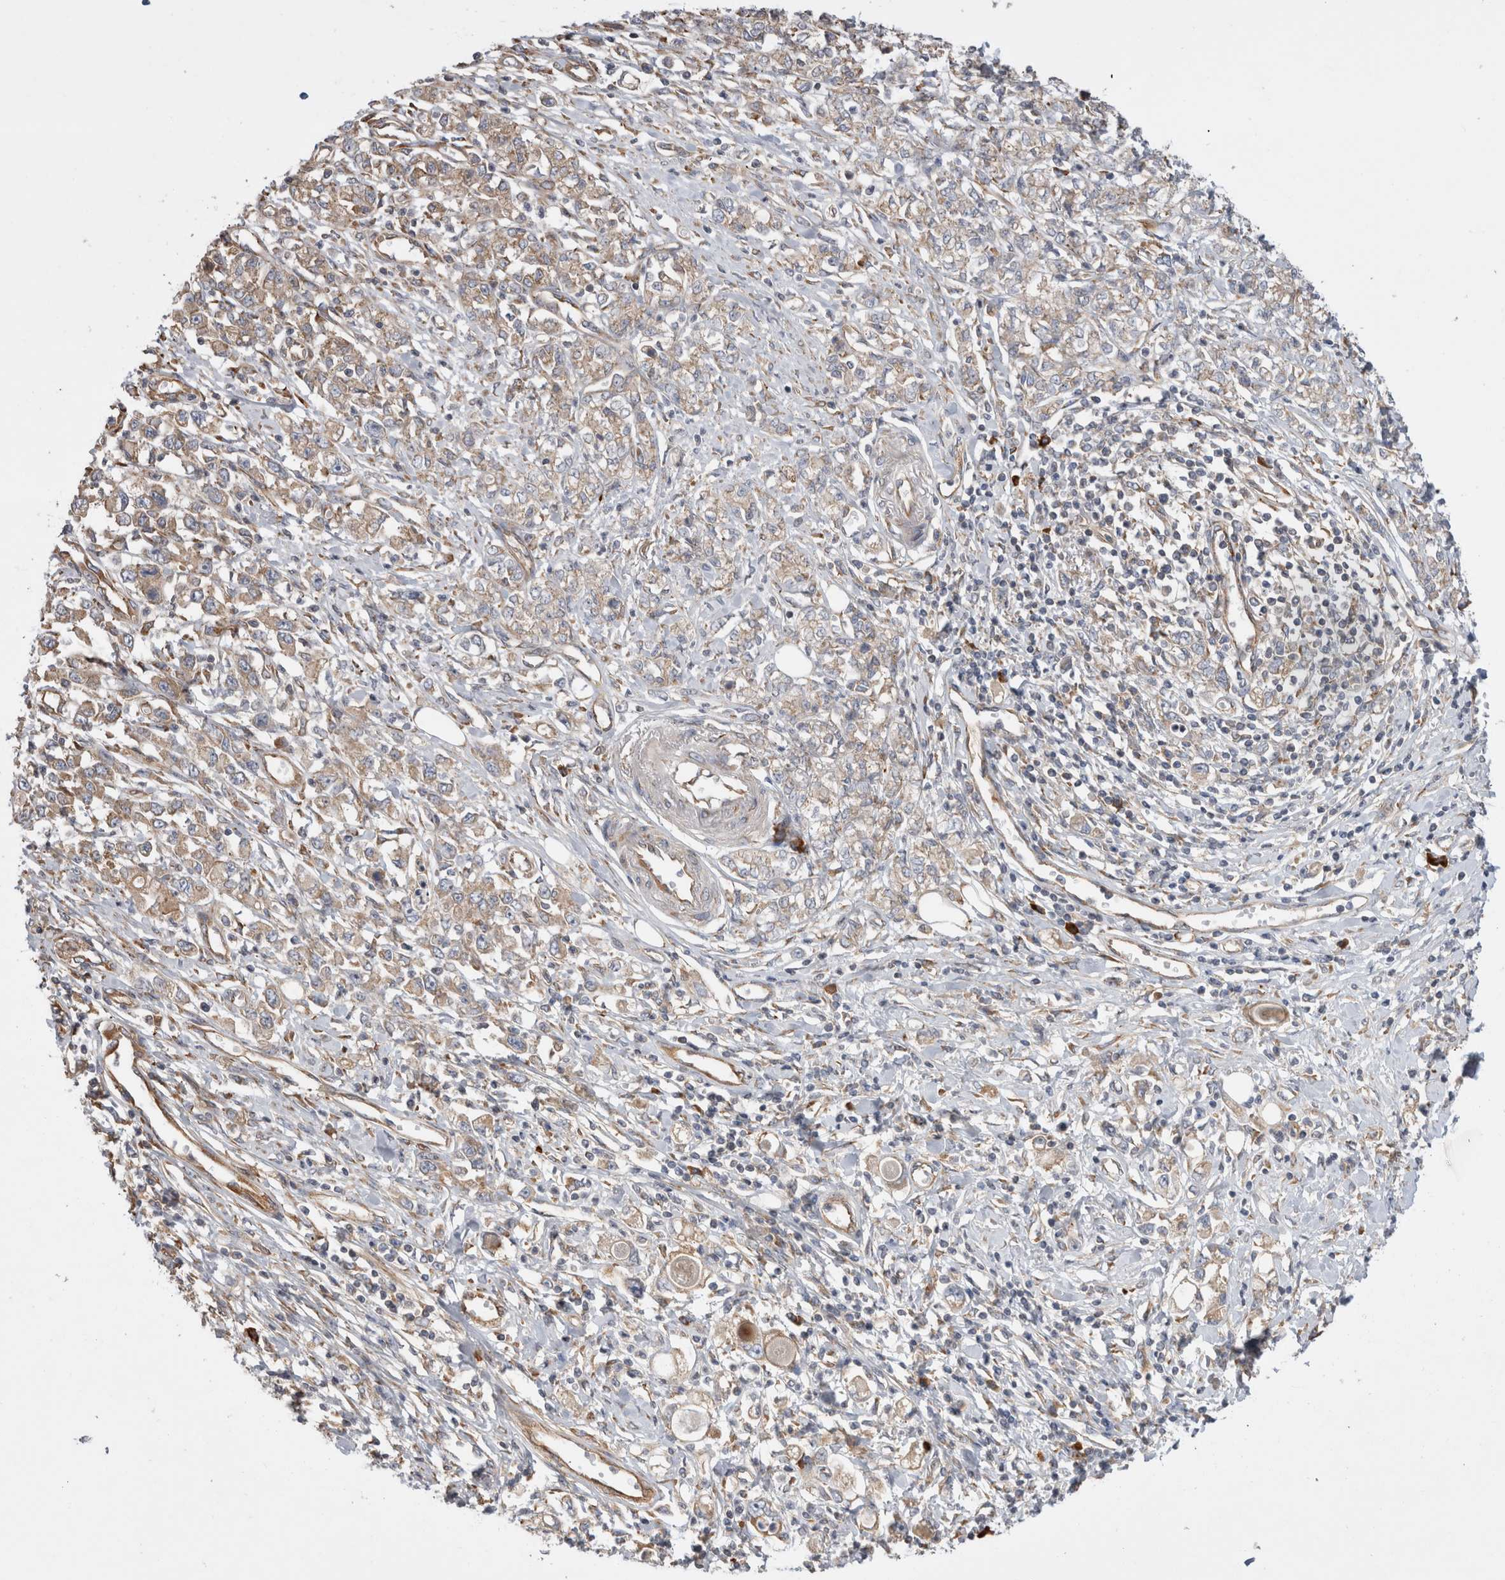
{"staining": {"intensity": "weak", "quantity": "25%-75%", "location": "cytoplasmic/membranous"}, "tissue": "stomach cancer", "cell_type": "Tumor cells", "image_type": "cancer", "snomed": [{"axis": "morphology", "description": "Adenocarcinoma, NOS"}, {"axis": "topography", "description": "Stomach"}], "caption": "This photomicrograph displays immunohistochemistry (IHC) staining of human stomach cancer (adenocarcinoma), with low weak cytoplasmic/membranous staining in about 25%-75% of tumor cells.", "gene": "PDCD10", "patient": {"sex": "female", "age": 76}}